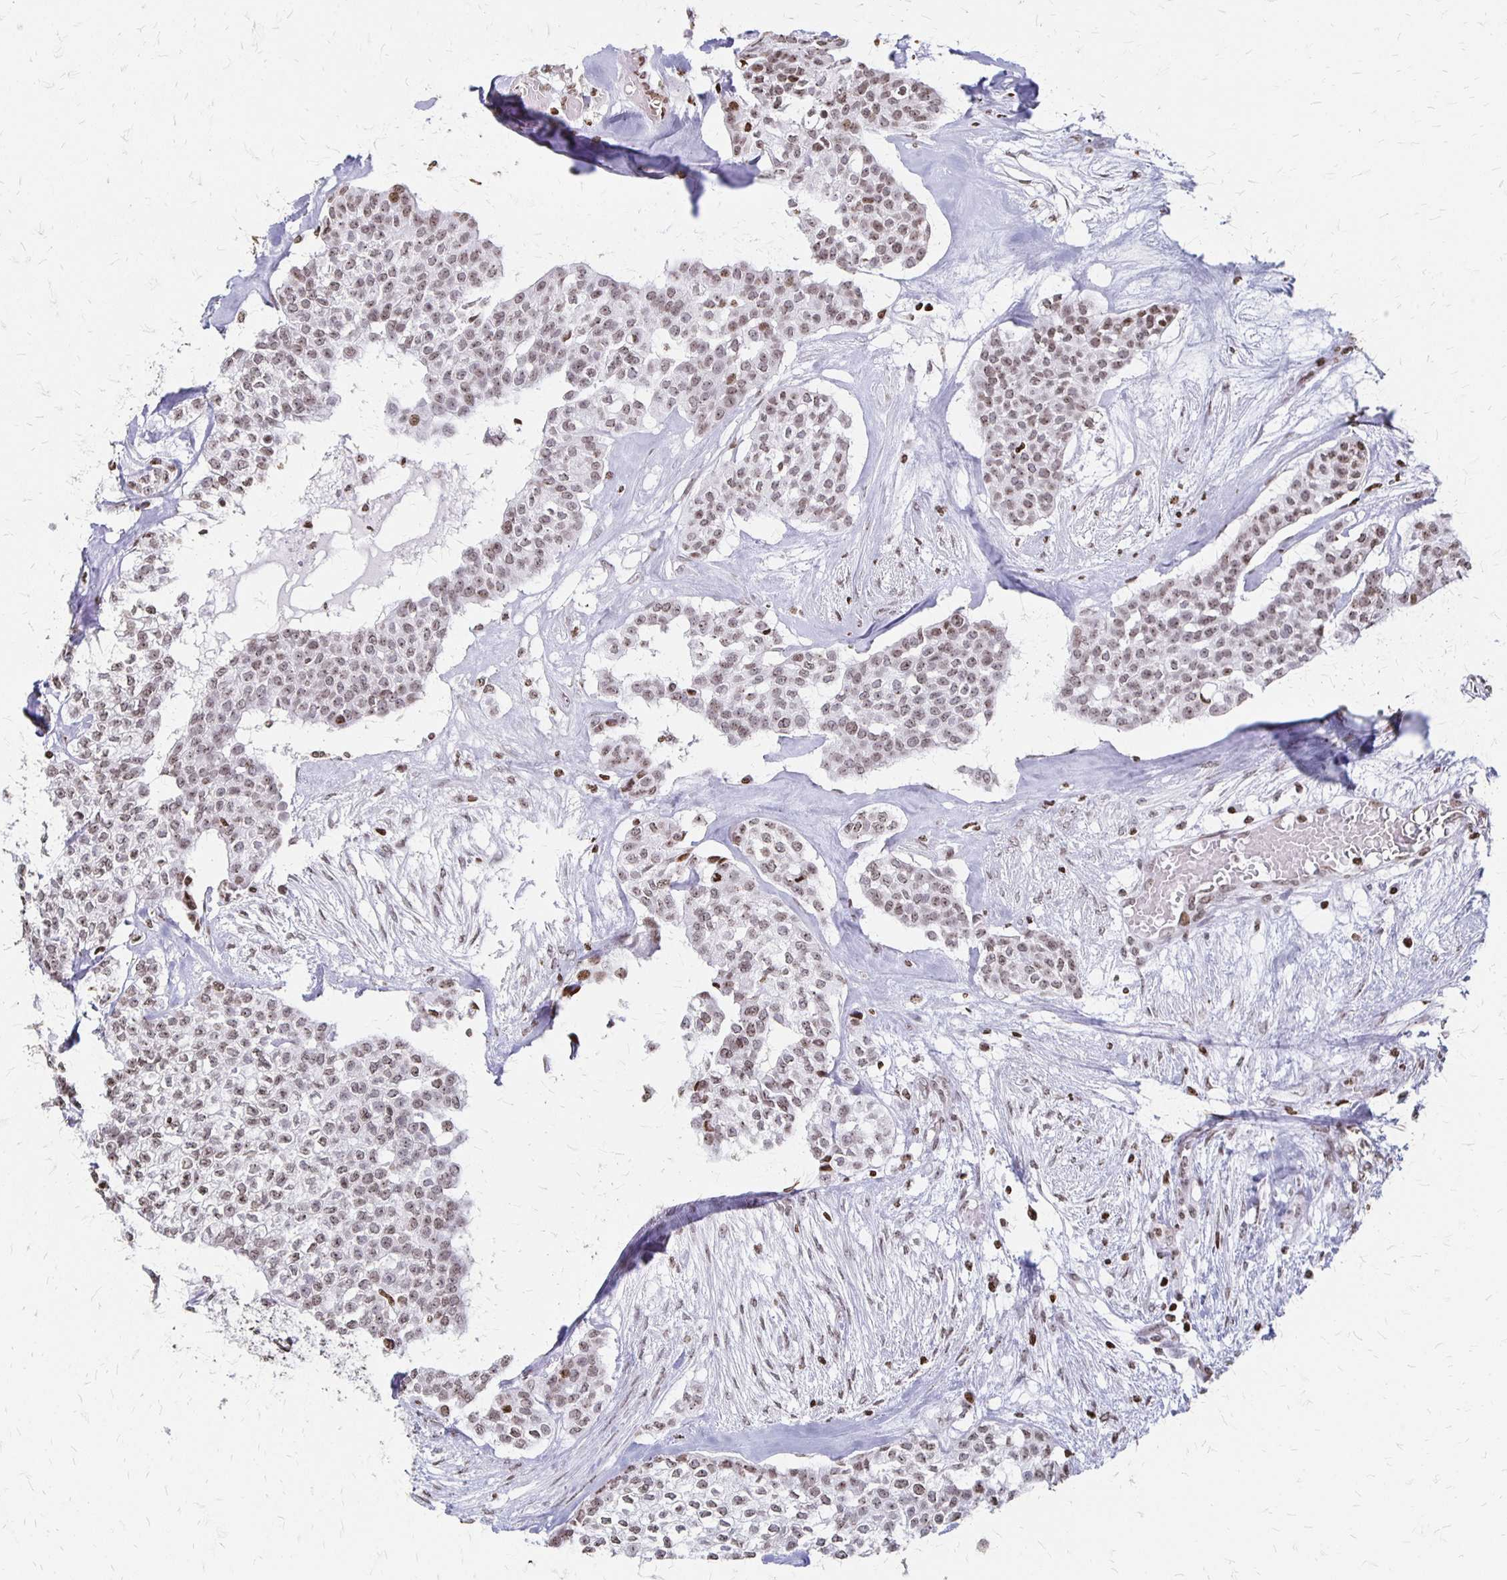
{"staining": {"intensity": "weak", "quantity": ">75%", "location": "nuclear"}, "tissue": "head and neck cancer", "cell_type": "Tumor cells", "image_type": "cancer", "snomed": [{"axis": "morphology", "description": "Adenocarcinoma, NOS"}, {"axis": "topography", "description": "Head-Neck"}], "caption": "Head and neck cancer stained with immunohistochemistry shows weak nuclear positivity in about >75% of tumor cells.", "gene": "ZNF280C", "patient": {"sex": "male", "age": 81}}